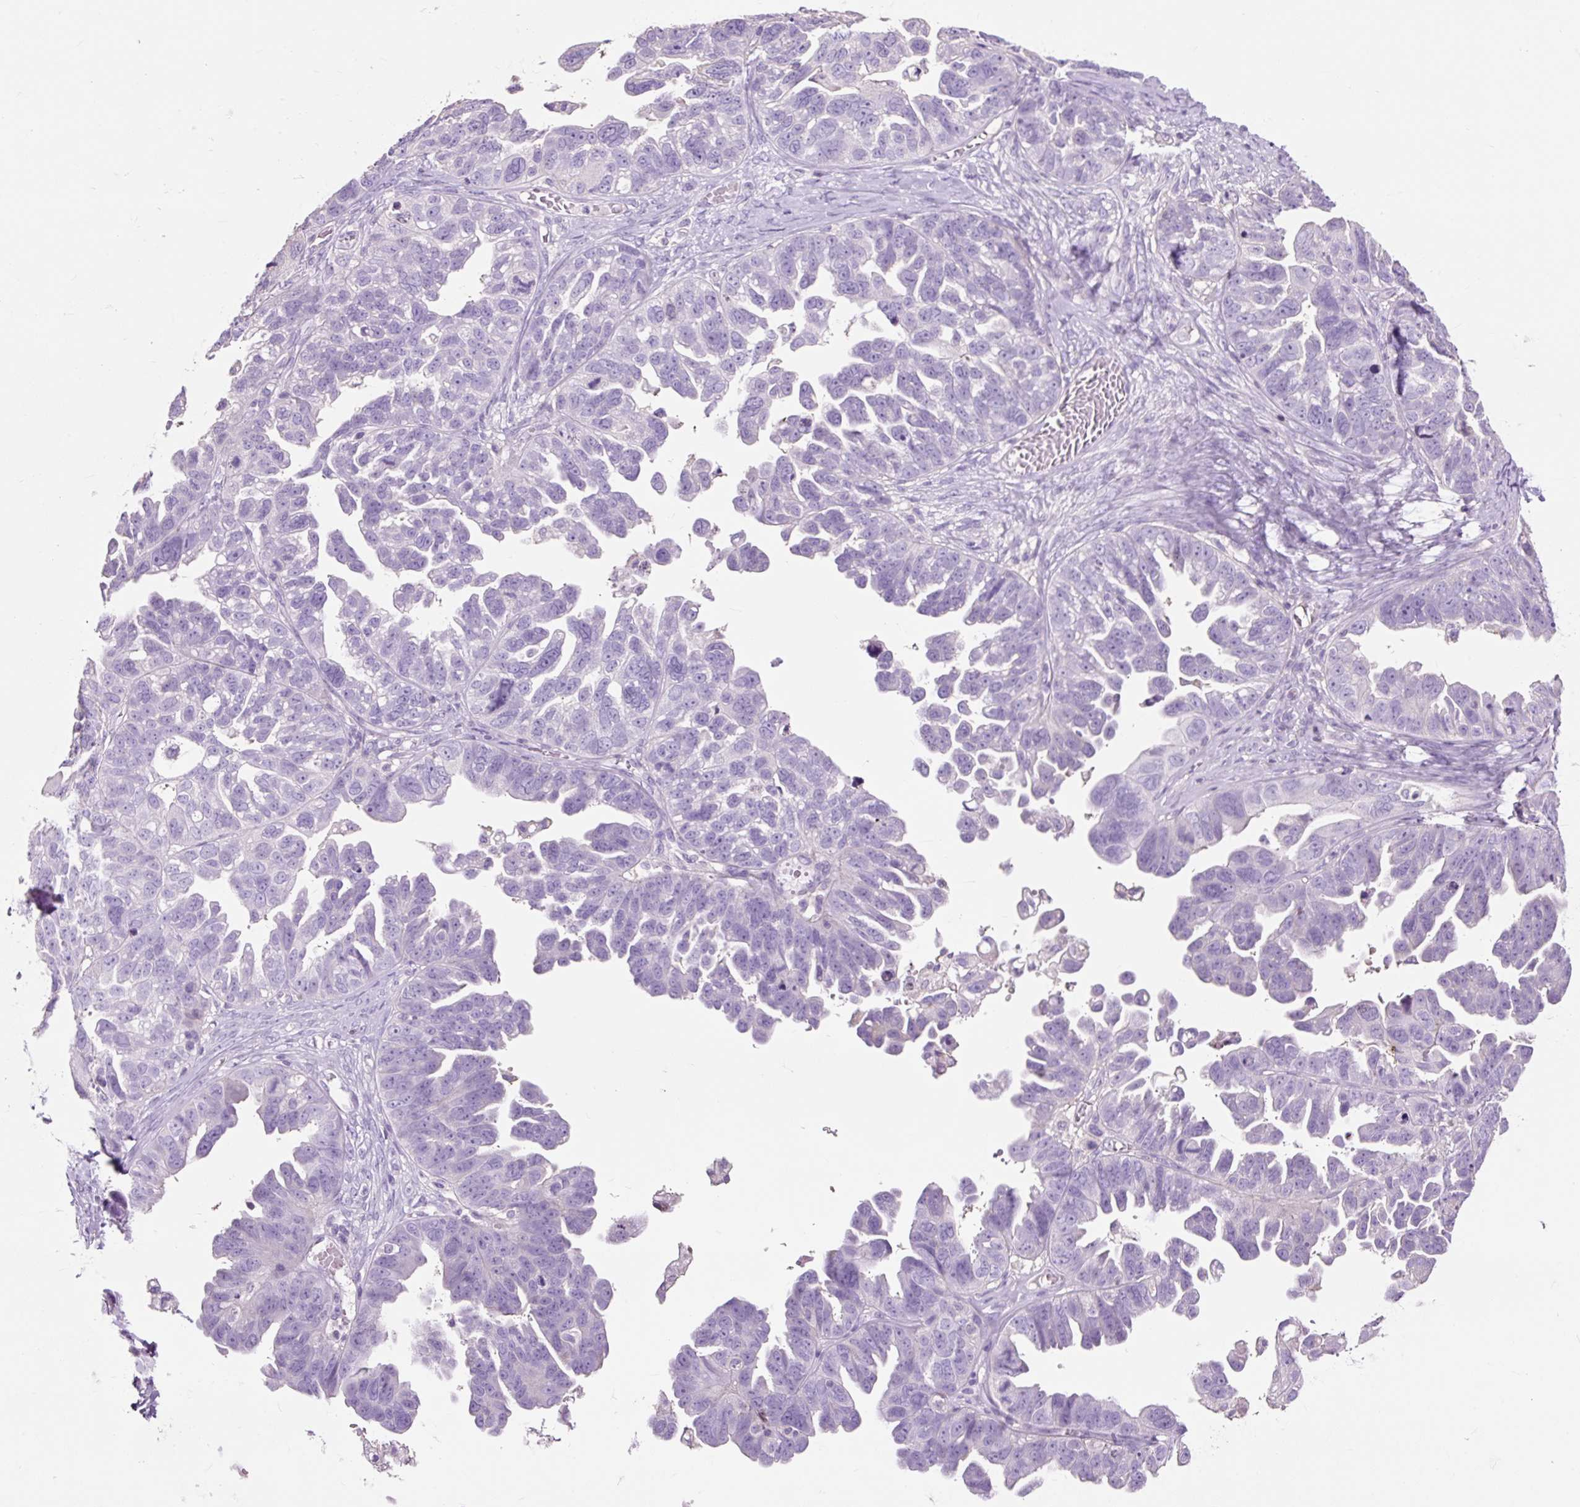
{"staining": {"intensity": "negative", "quantity": "none", "location": "none"}, "tissue": "ovarian cancer", "cell_type": "Tumor cells", "image_type": "cancer", "snomed": [{"axis": "morphology", "description": "Cystadenocarcinoma, serous, NOS"}, {"axis": "topography", "description": "Ovary"}], "caption": "IHC of ovarian cancer (serous cystadenocarcinoma) reveals no staining in tumor cells.", "gene": "OR10A7", "patient": {"sex": "female", "age": 79}}